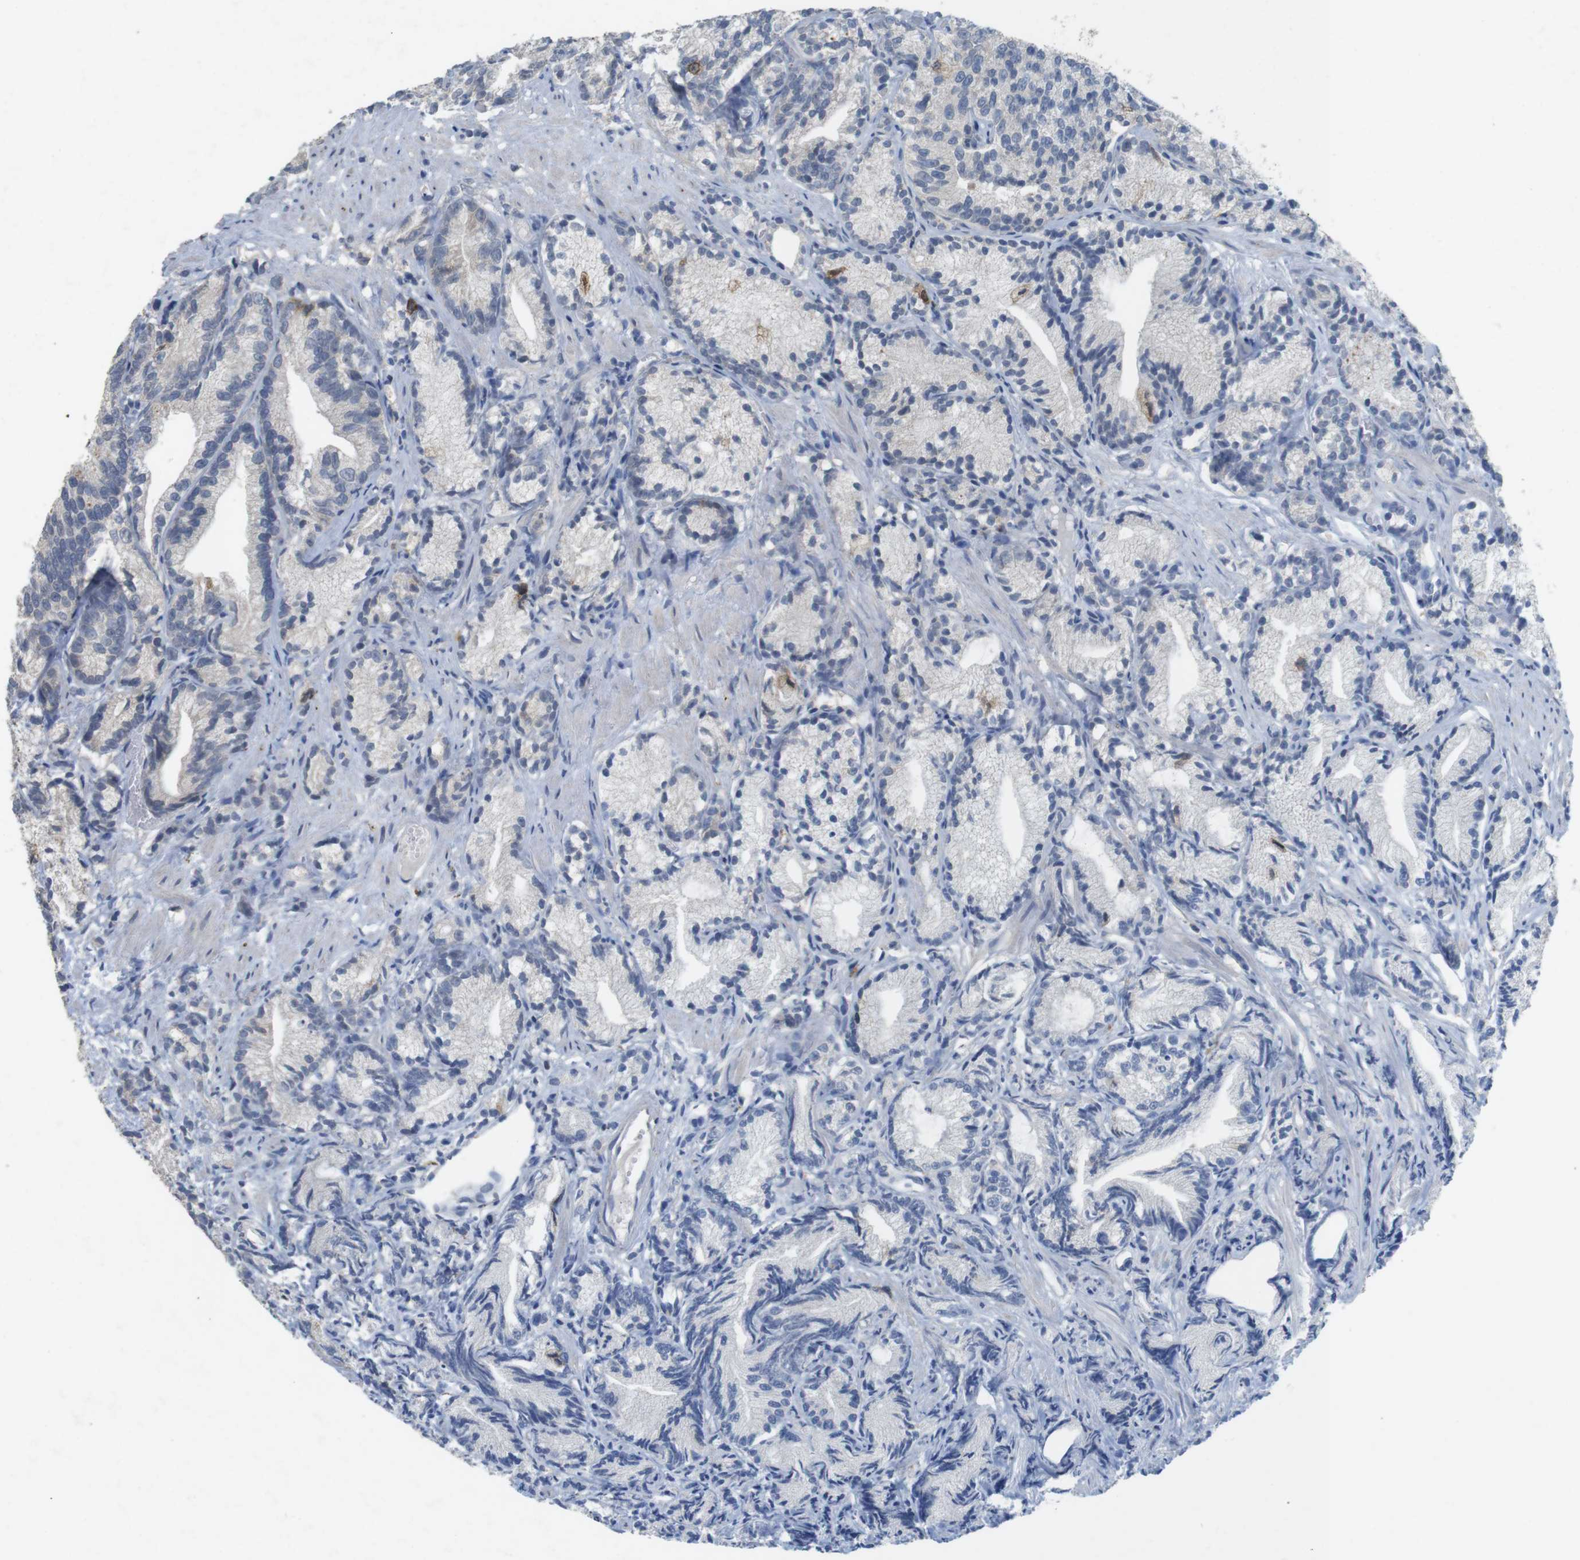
{"staining": {"intensity": "negative", "quantity": "none", "location": "none"}, "tissue": "prostate cancer", "cell_type": "Tumor cells", "image_type": "cancer", "snomed": [{"axis": "morphology", "description": "Adenocarcinoma, Low grade"}, {"axis": "topography", "description": "Prostate"}], "caption": "There is no significant positivity in tumor cells of adenocarcinoma (low-grade) (prostate). (DAB (3,3'-diaminobenzidine) IHC, high magnification).", "gene": "KPNA2", "patient": {"sex": "male", "age": 89}}